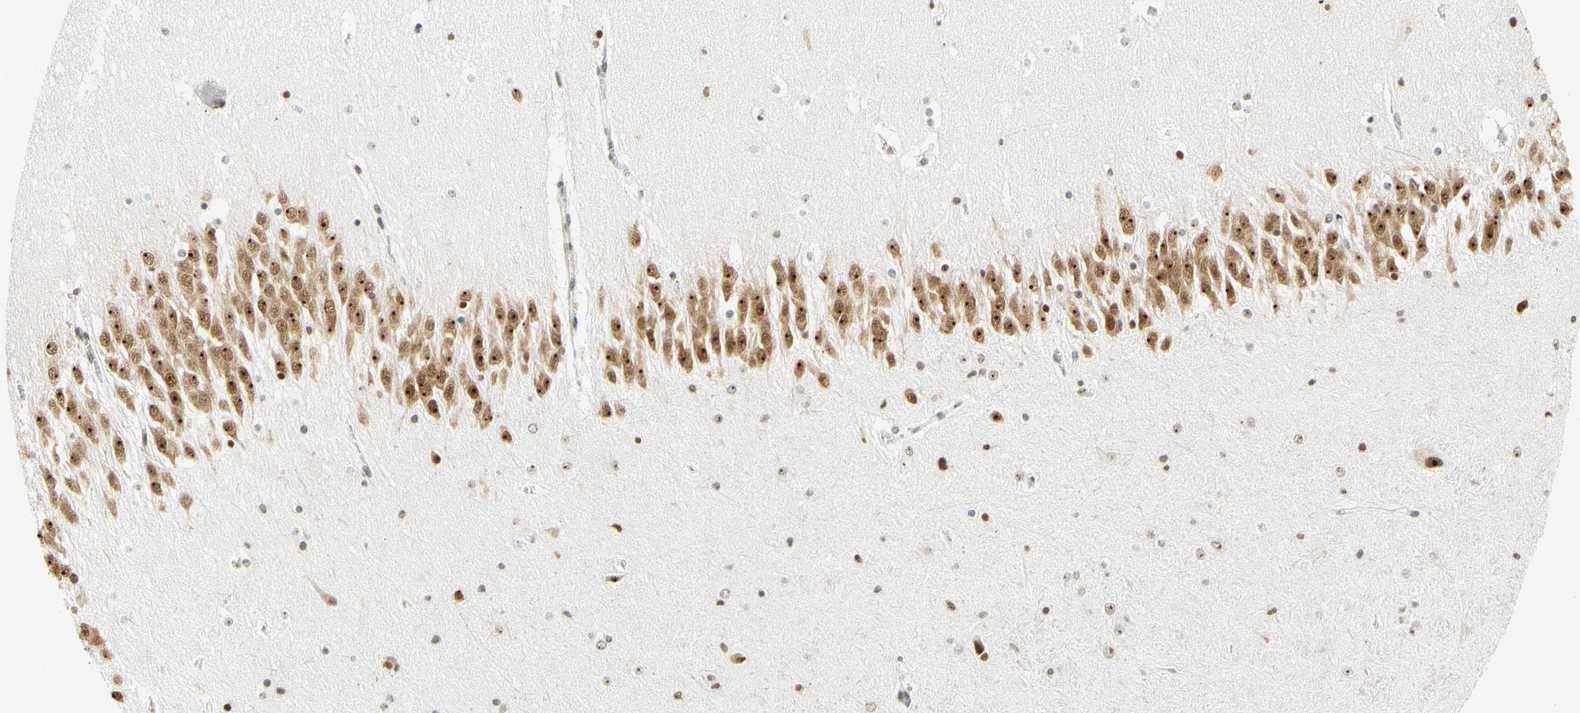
{"staining": {"intensity": "weak", "quantity": "<25%", "location": "nuclear"}, "tissue": "hippocampus", "cell_type": "Glial cells", "image_type": "normal", "snomed": [{"axis": "morphology", "description": "Normal tissue, NOS"}, {"axis": "topography", "description": "Hippocampus"}], "caption": "Image shows no significant protein positivity in glial cells of benign hippocampus.", "gene": "ZSCAN16", "patient": {"sex": "male", "age": 45}}